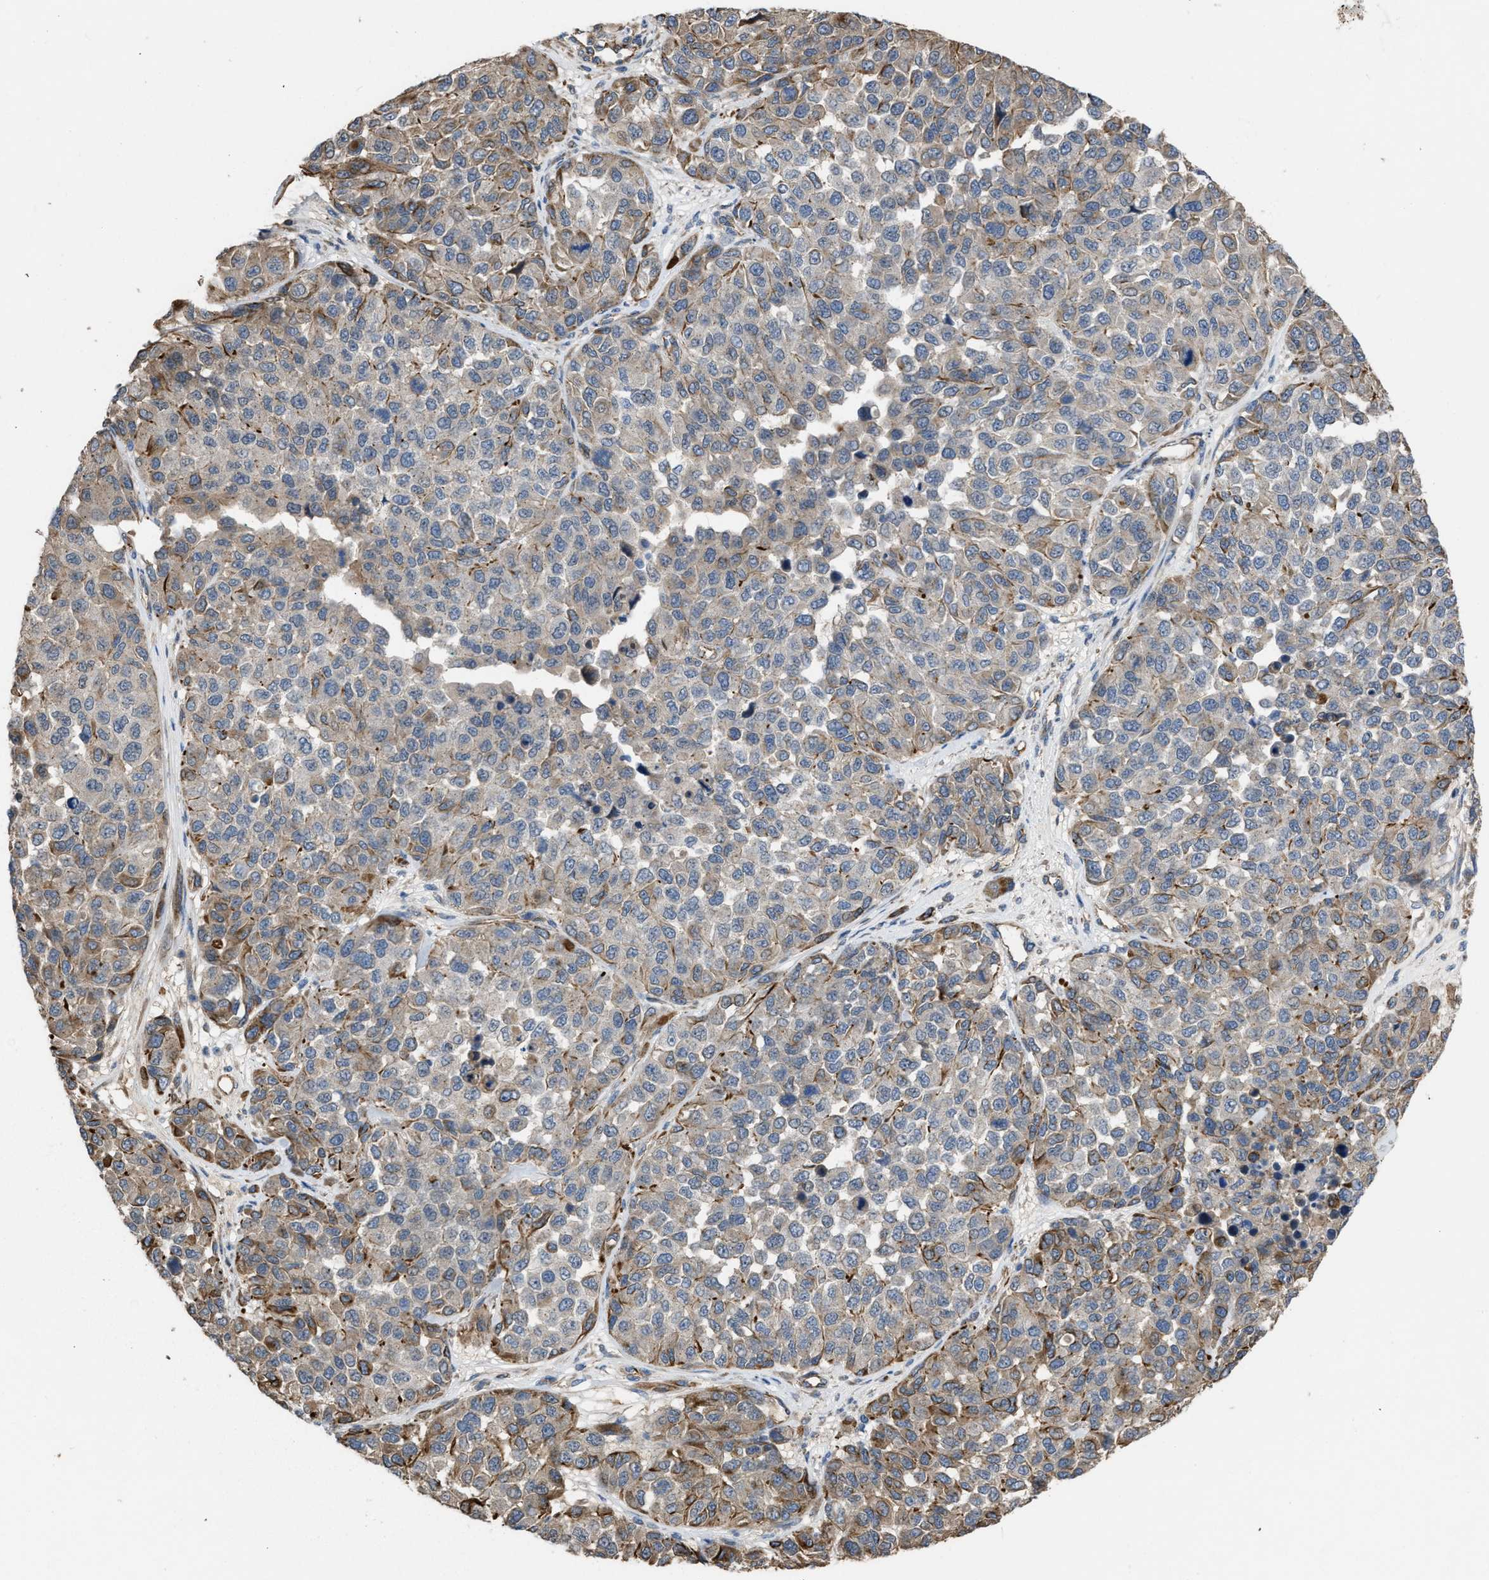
{"staining": {"intensity": "weak", "quantity": "<25%", "location": "cytoplasmic/membranous"}, "tissue": "melanoma", "cell_type": "Tumor cells", "image_type": "cancer", "snomed": [{"axis": "morphology", "description": "Malignant melanoma, NOS"}, {"axis": "topography", "description": "Skin"}], "caption": "Melanoma stained for a protein using immunohistochemistry exhibits no staining tumor cells.", "gene": "SLC4A11", "patient": {"sex": "male", "age": 62}}